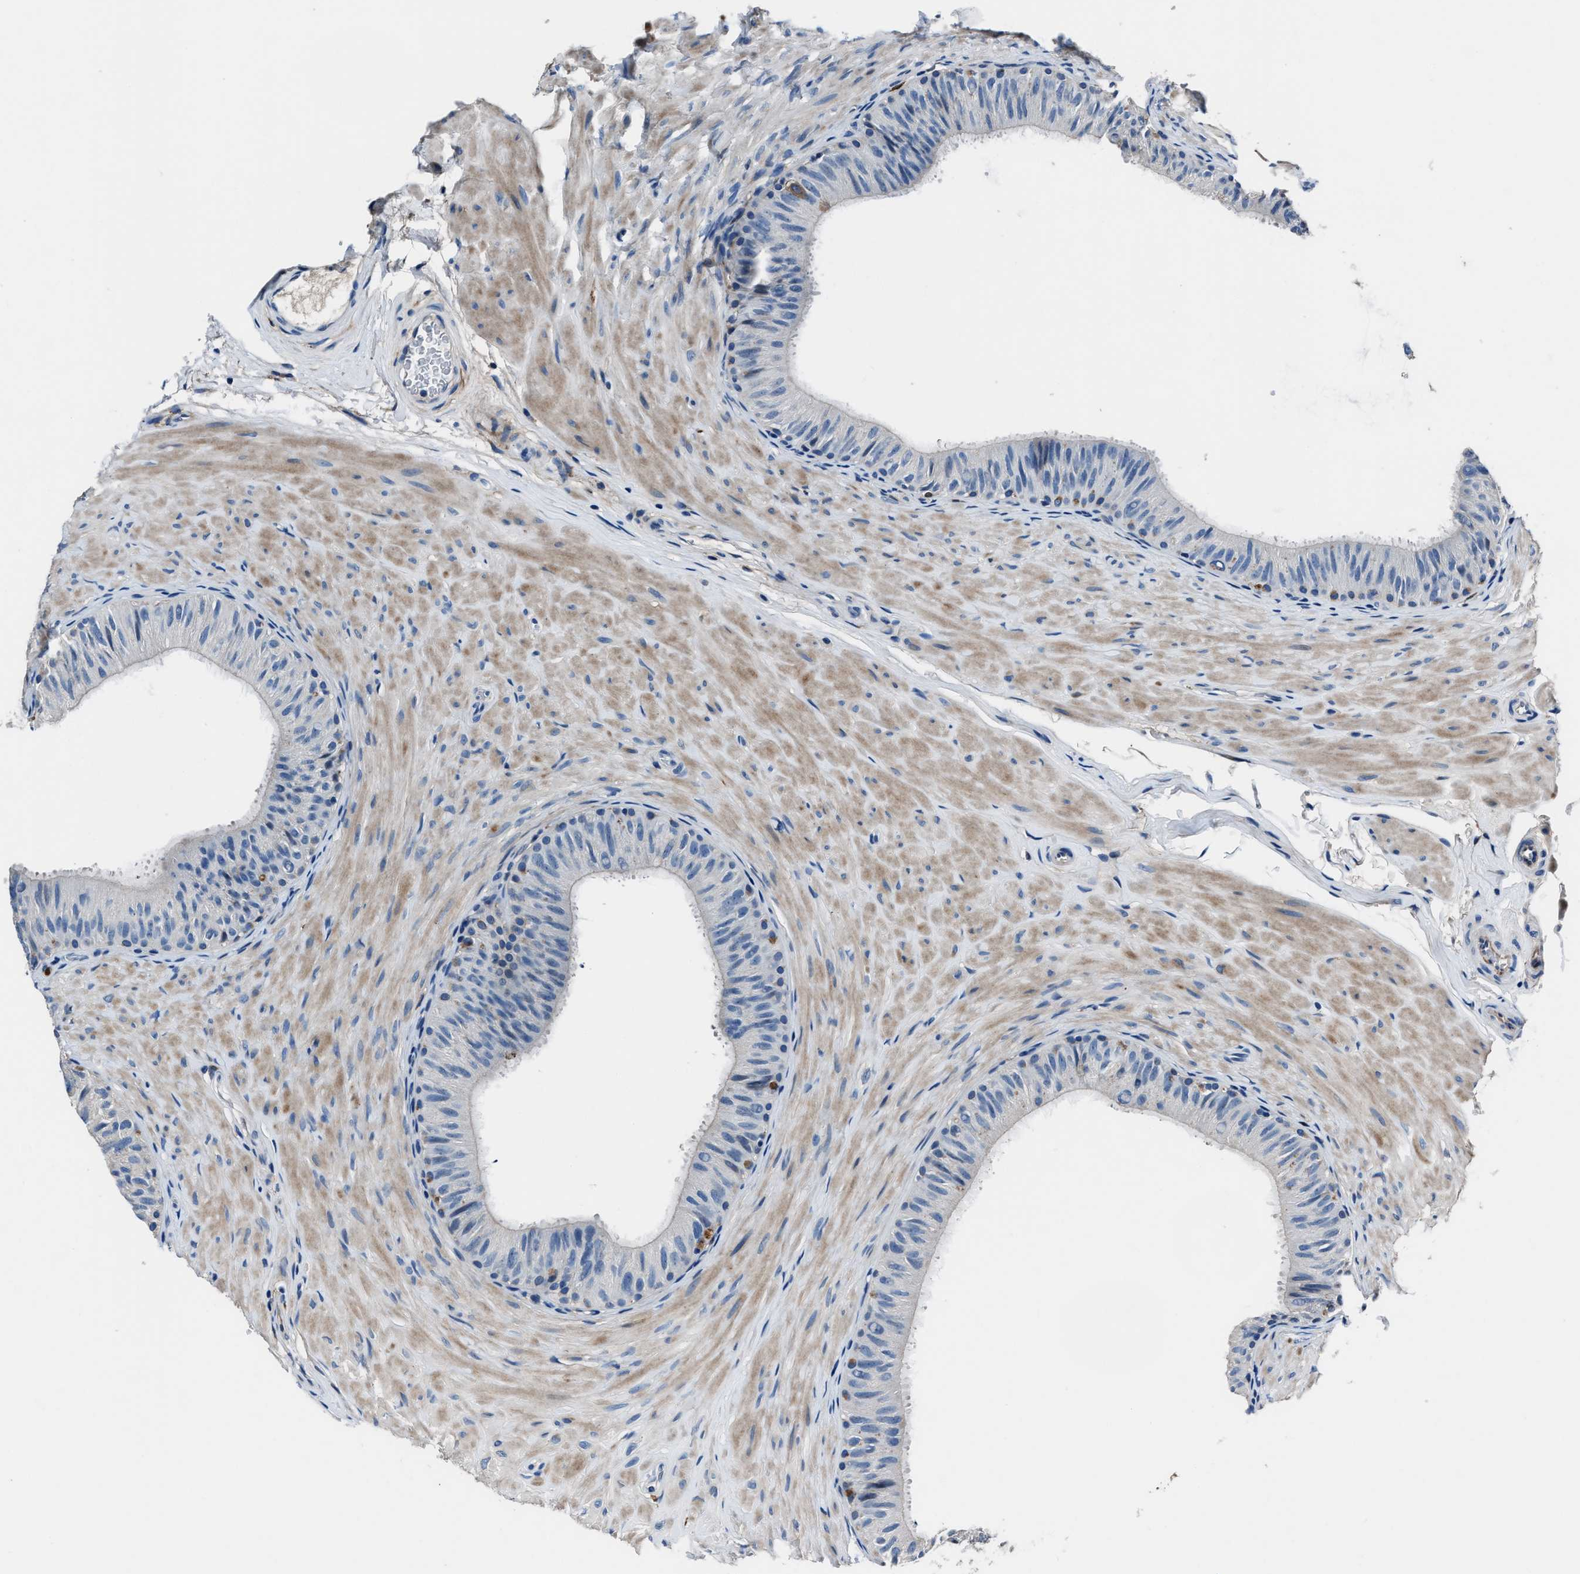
{"staining": {"intensity": "negative", "quantity": "none", "location": "none"}, "tissue": "epididymis", "cell_type": "Glandular cells", "image_type": "normal", "snomed": [{"axis": "morphology", "description": "Normal tissue, NOS"}, {"axis": "topography", "description": "Epididymis"}], "caption": "Glandular cells are negative for brown protein staining in unremarkable epididymis.", "gene": "FGL2", "patient": {"sex": "male", "age": 34}}